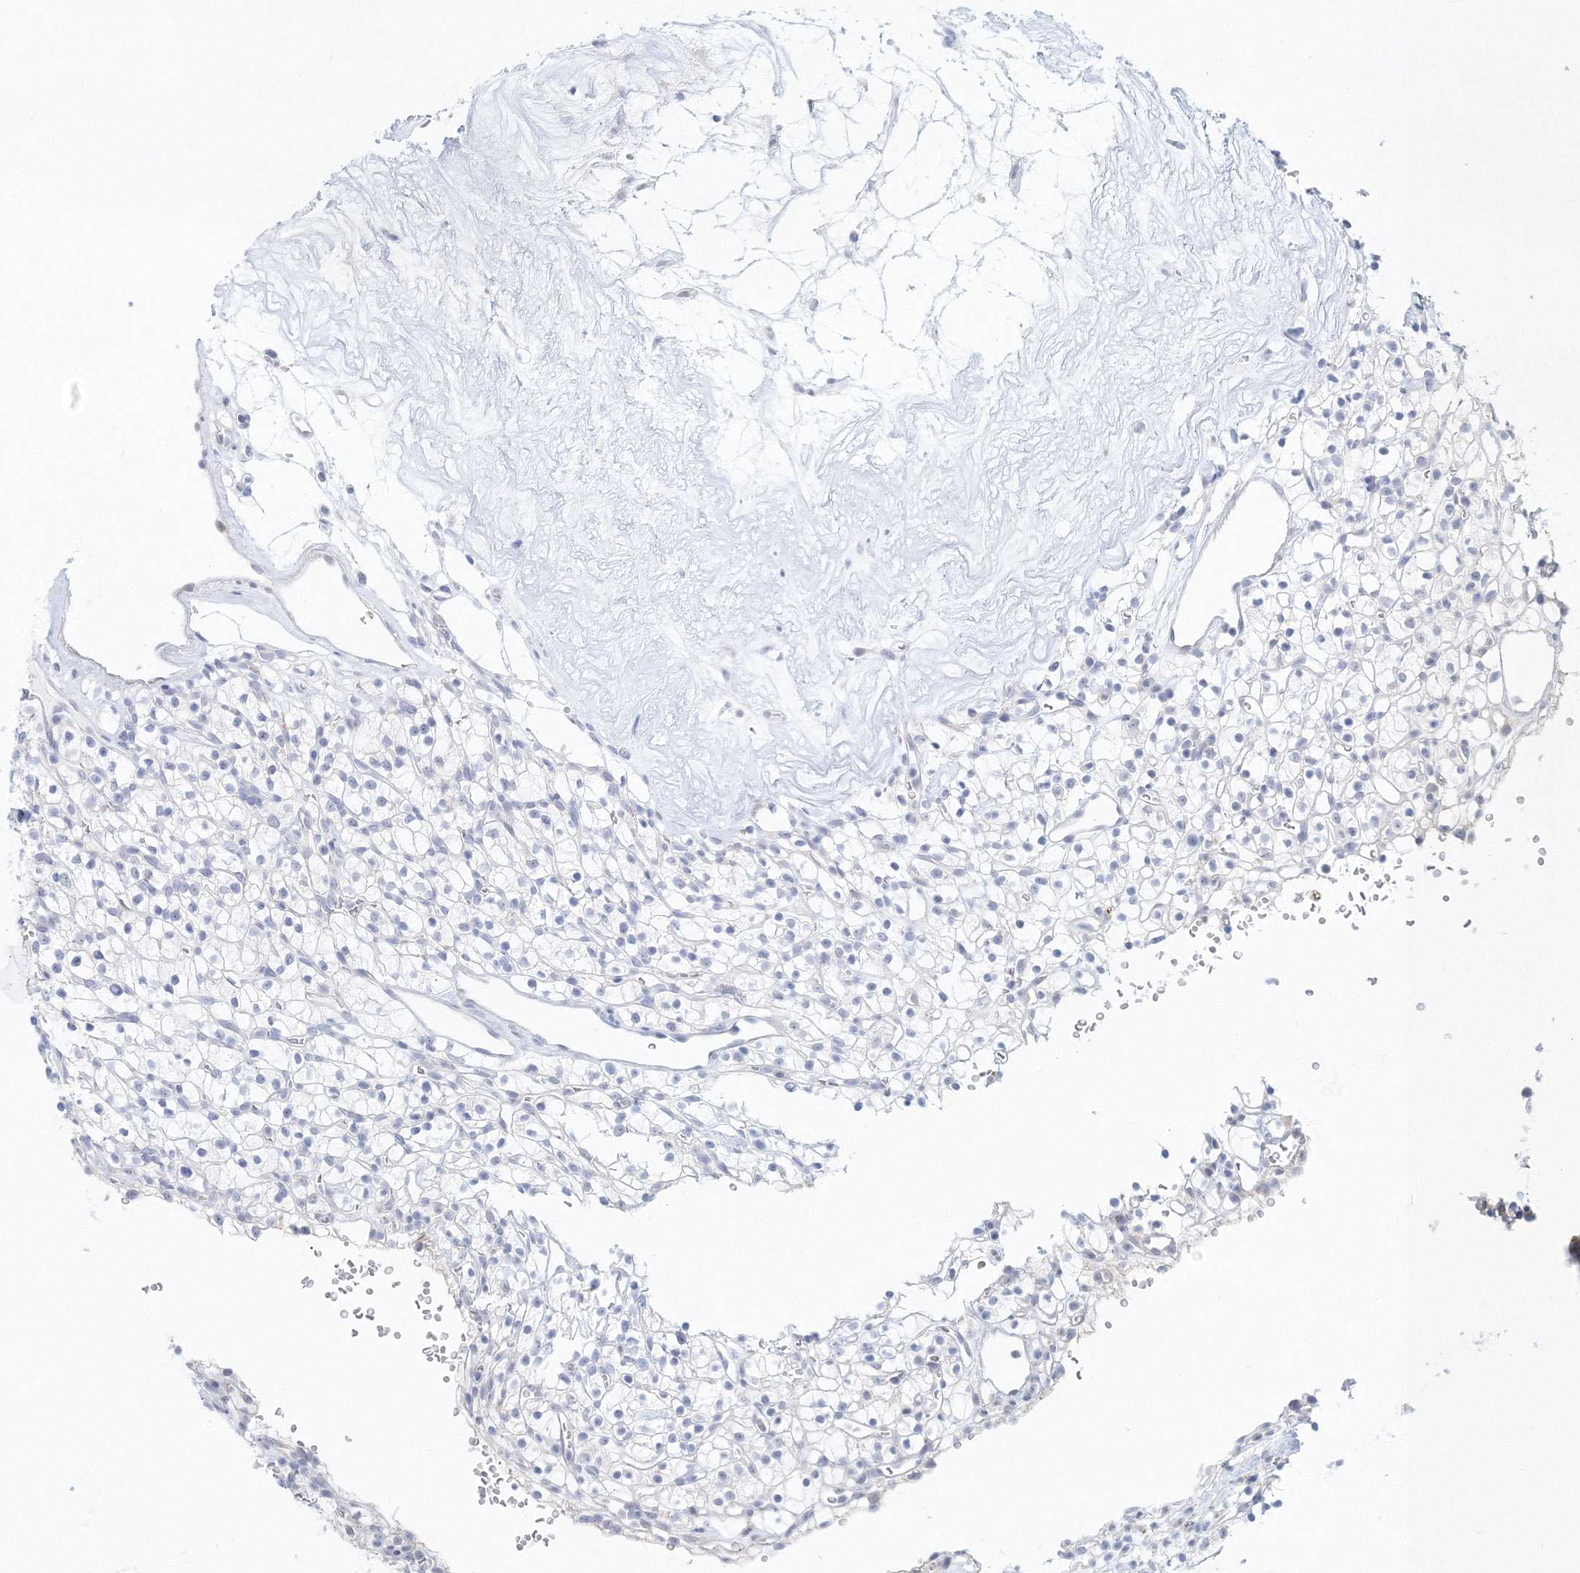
{"staining": {"intensity": "negative", "quantity": "none", "location": "none"}, "tissue": "renal cancer", "cell_type": "Tumor cells", "image_type": "cancer", "snomed": [{"axis": "morphology", "description": "Adenocarcinoma, NOS"}, {"axis": "topography", "description": "Kidney"}], "caption": "Immunohistochemical staining of renal cancer (adenocarcinoma) shows no significant expression in tumor cells.", "gene": "VSIG1", "patient": {"sex": "female", "age": 57}}